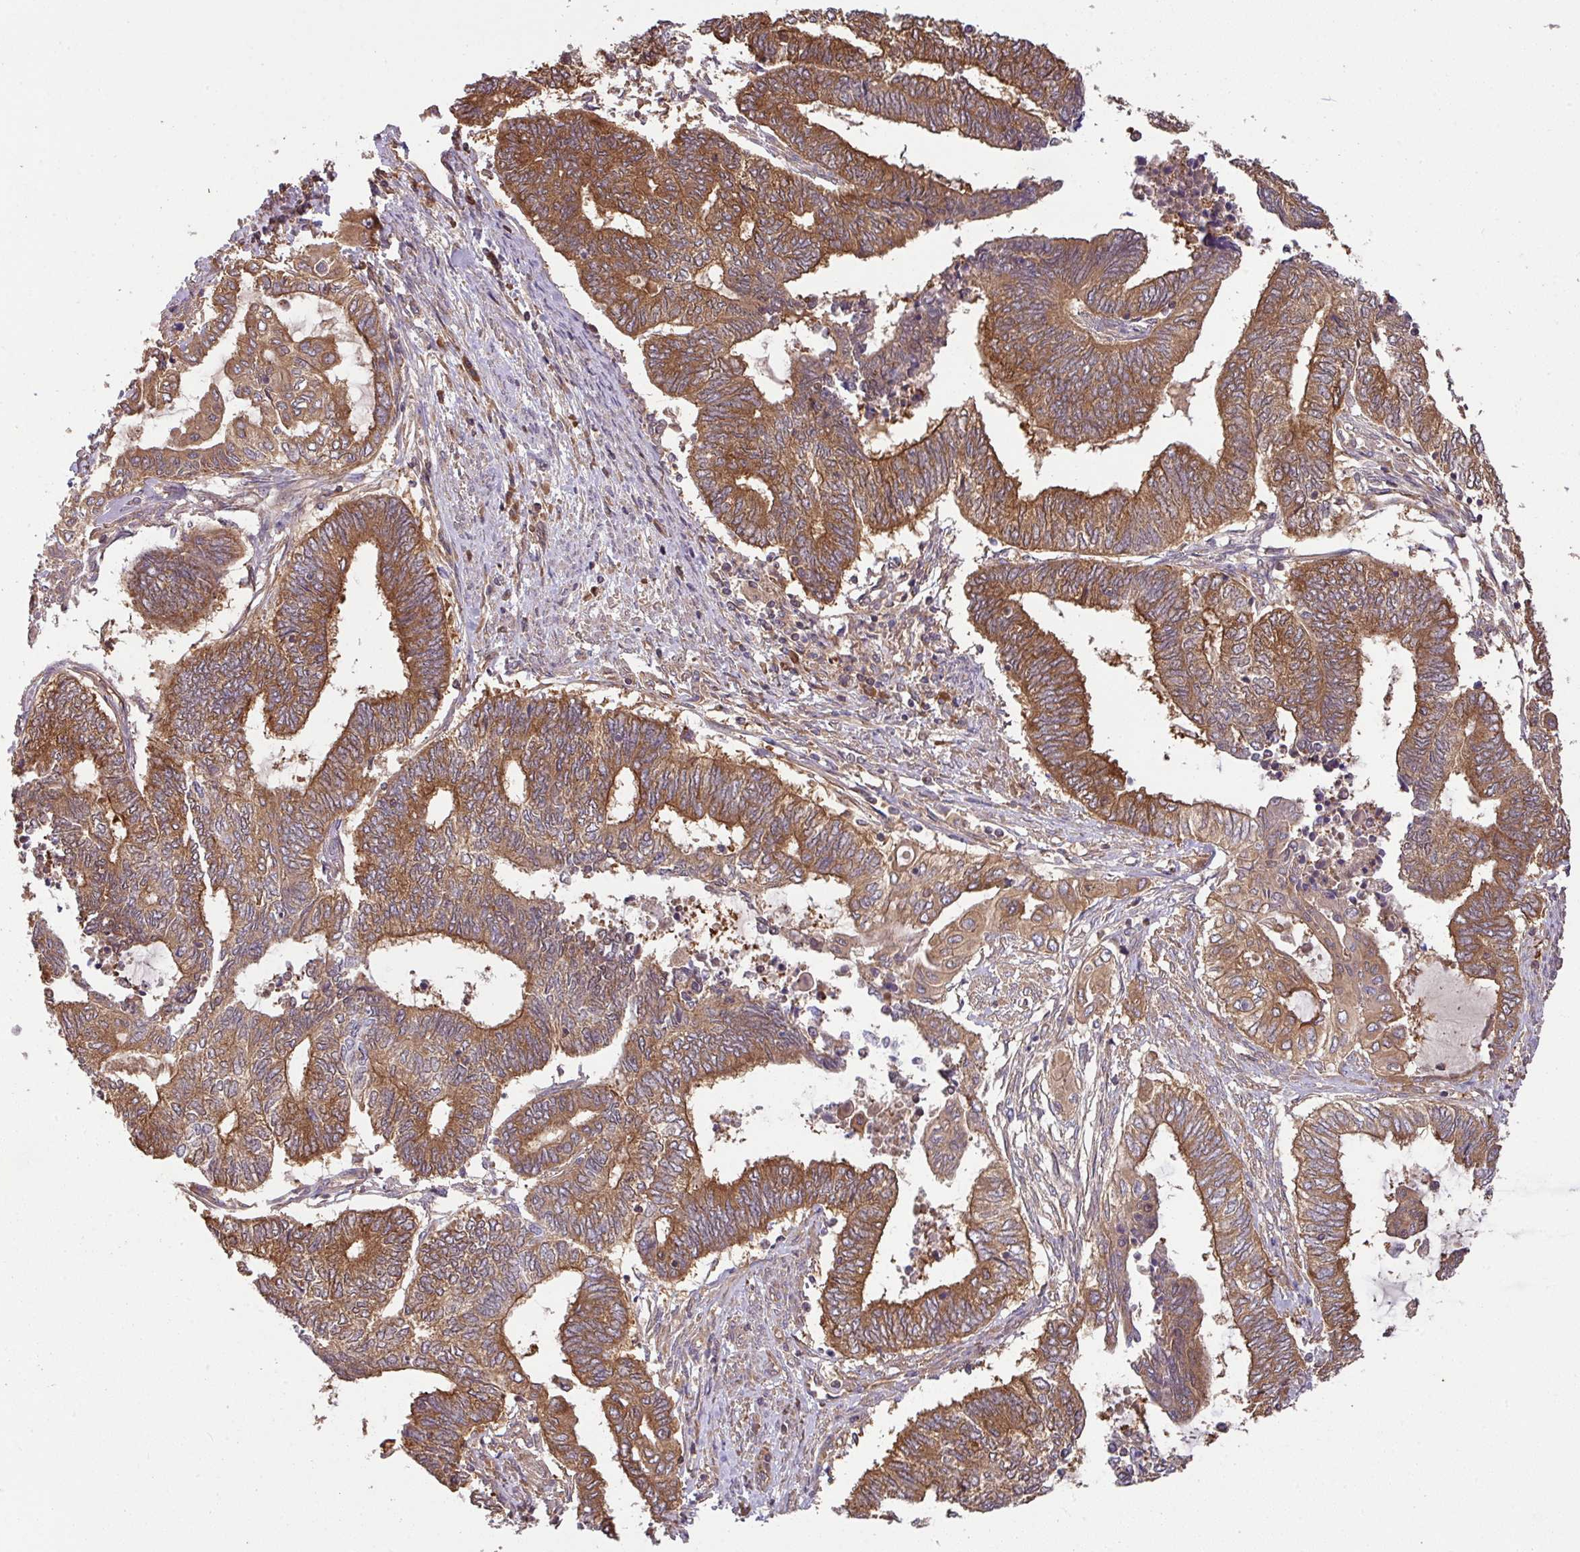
{"staining": {"intensity": "moderate", "quantity": ">75%", "location": "cytoplasmic/membranous"}, "tissue": "endometrial cancer", "cell_type": "Tumor cells", "image_type": "cancer", "snomed": [{"axis": "morphology", "description": "Adenocarcinoma, NOS"}, {"axis": "topography", "description": "Uterus"}, {"axis": "topography", "description": "Endometrium"}], "caption": "Endometrial adenocarcinoma stained with immunohistochemistry (IHC) displays moderate cytoplasmic/membranous staining in approximately >75% of tumor cells.", "gene": "GSPT1", "patient": {"sex": "female", "age": 70}}